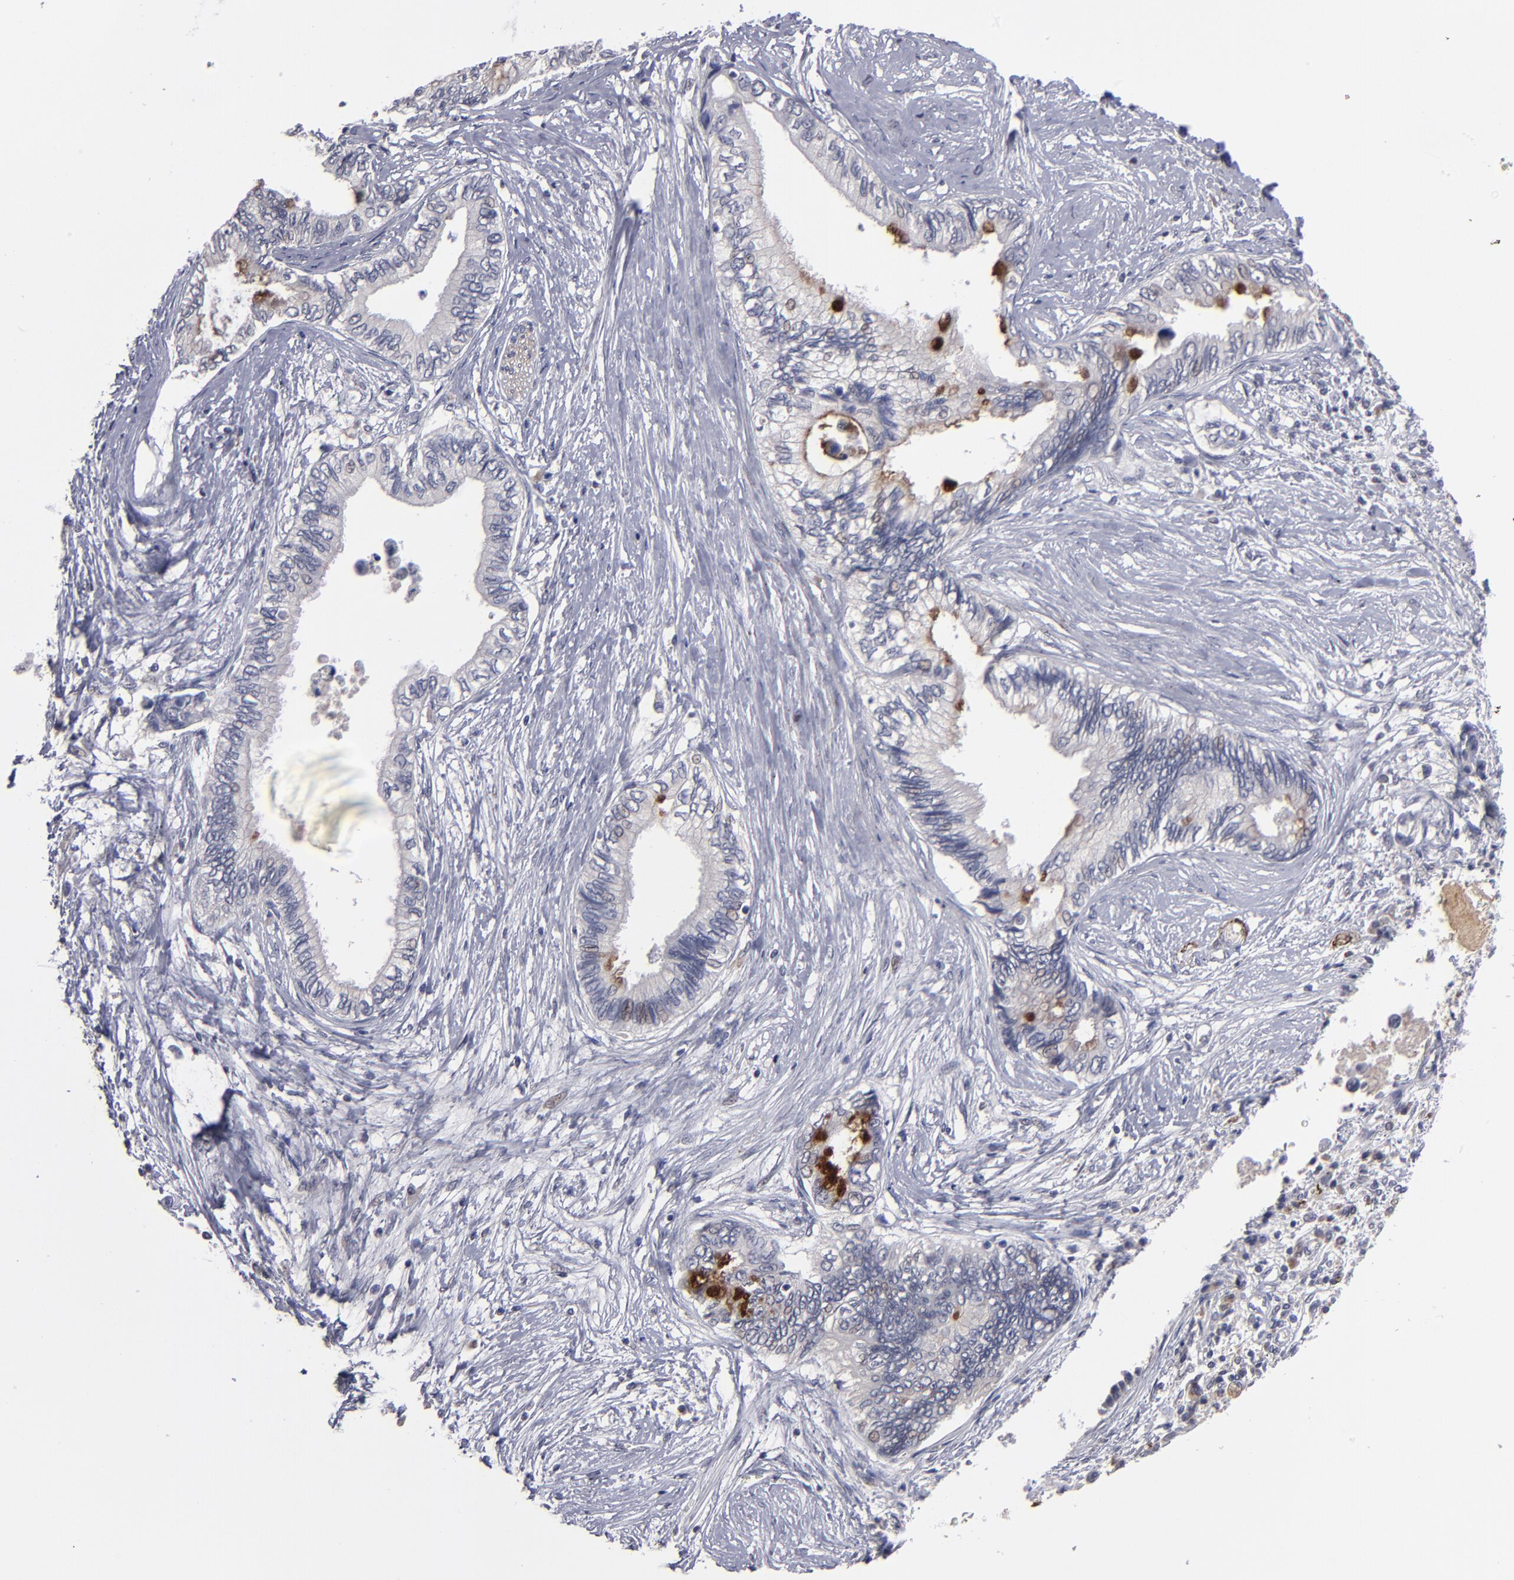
{"staining": {"intensity": "weak", "quantity": "<25%", "location": "cytoplasmic/membranous"}, "tissue": "pancreatic cancer", "cell_type": "Tumor cells", "image_type": "cancer", "snomed": [{"axis": "morphology", "description": "Adenocarcinoma, NOS"}, {"axis": "topography", "description": "Pancreas"}], "caption": "High magnification brightfield microscopy of pancreatic cancer stained with DAB (3,3'-diaminobenzidine) (brown) and counterstained with hematoxylin (blue): tumor cells show no significant staining.", "gene": "GPM6B", "patient": {"sex": "female", "age": 66}}